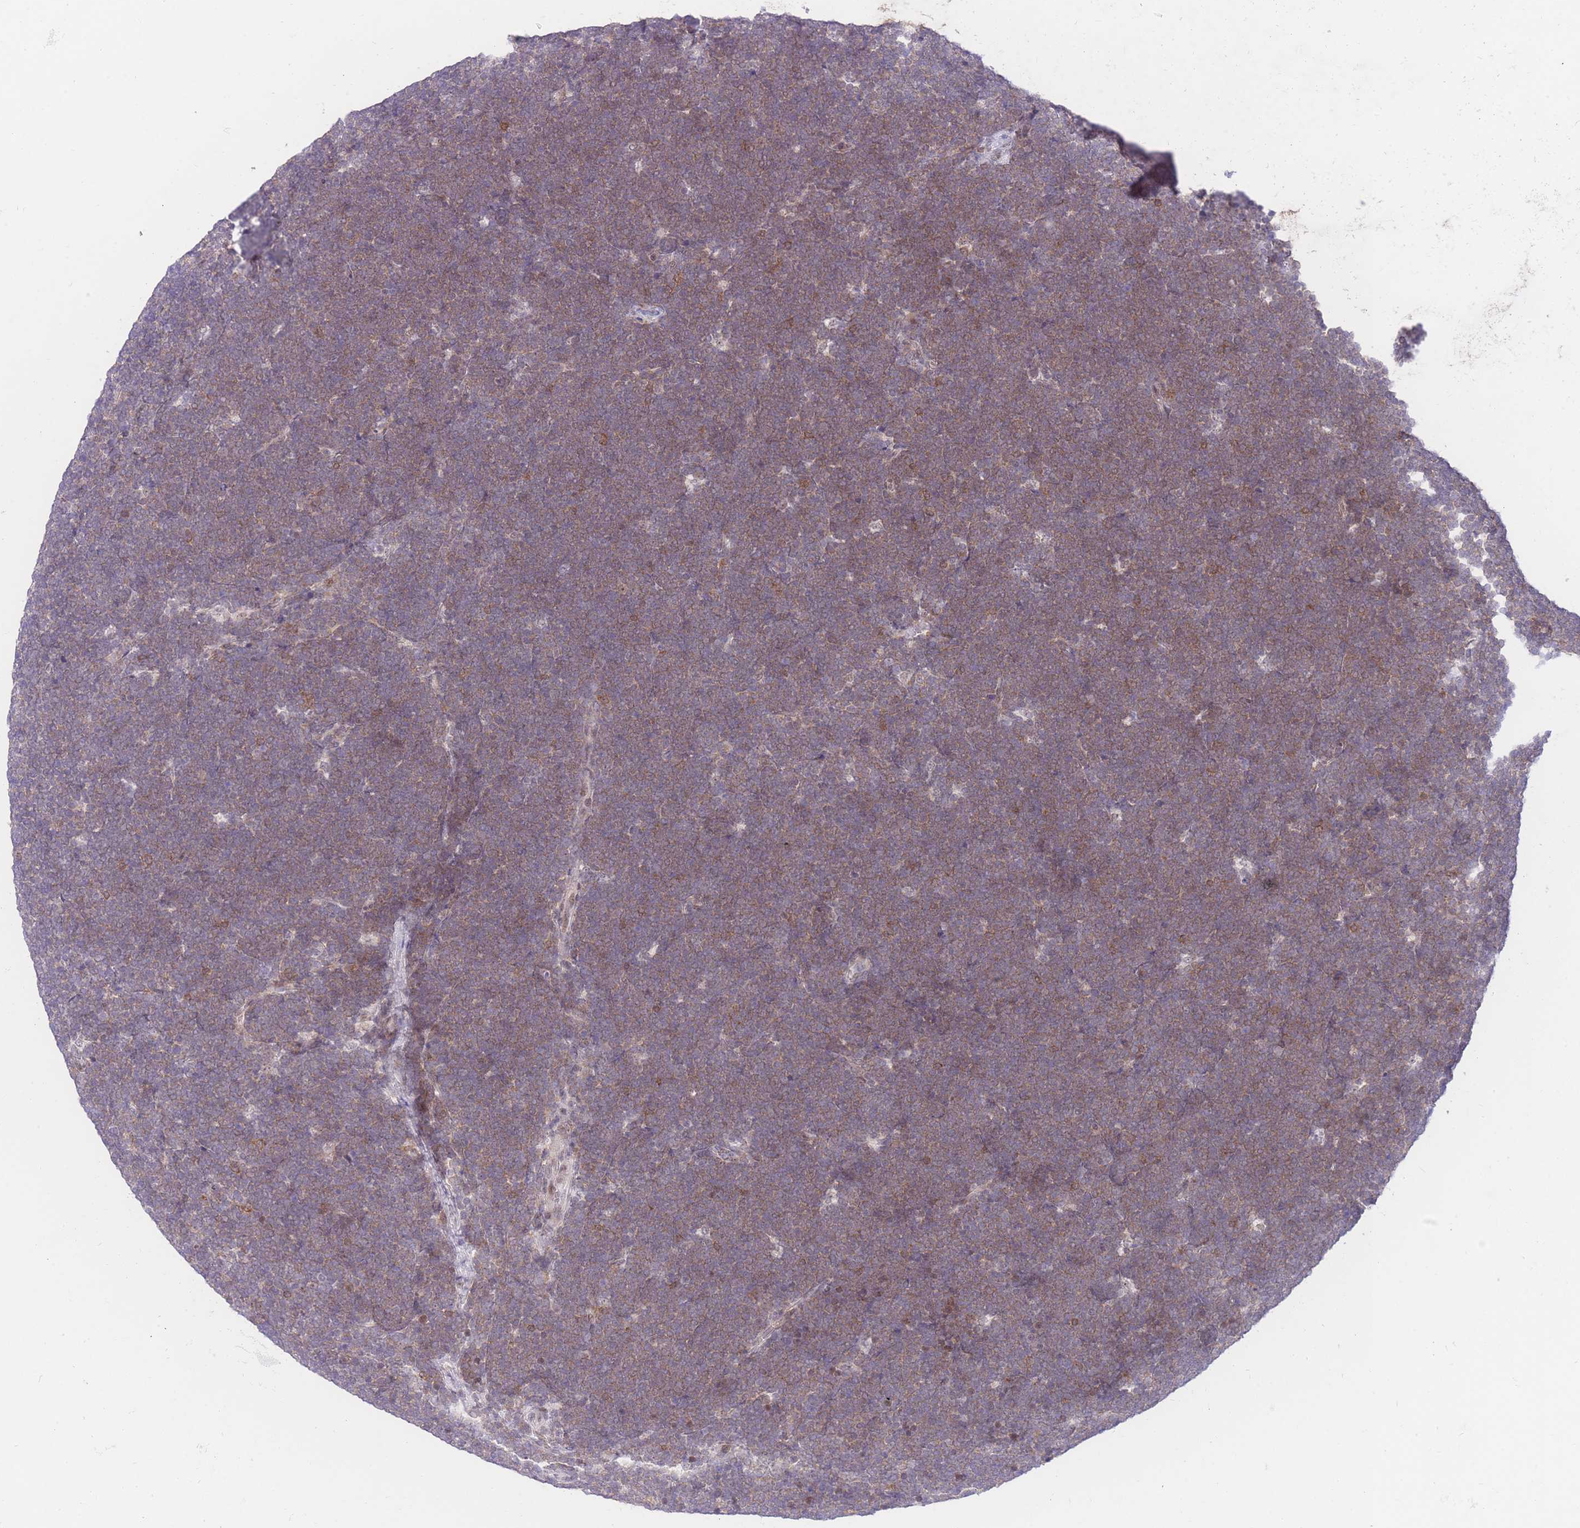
{"staining": {"intensity": "weak", "quantity": "25%-75%", "location": "cytoplasmic/membranous"}, "tissue": "lymphoma", "cell_type": "Tumor cells", "image_type": "cancer", "snomed": [{"axis": "morphology", "description": "Malignant lymphoma, non-Hodgkin's type, High grade"}, {"axis": "topography", "description": "Lymph node"}], "caption": "A photomicrograph showing weak cytoplasmic/membranous staining in about 25%-75% of tumor cells in lymphoma, as visualized by brown immunohistochemical staining.", "gene": "STK39", "patient": {"sex": "male", "age": 13}}